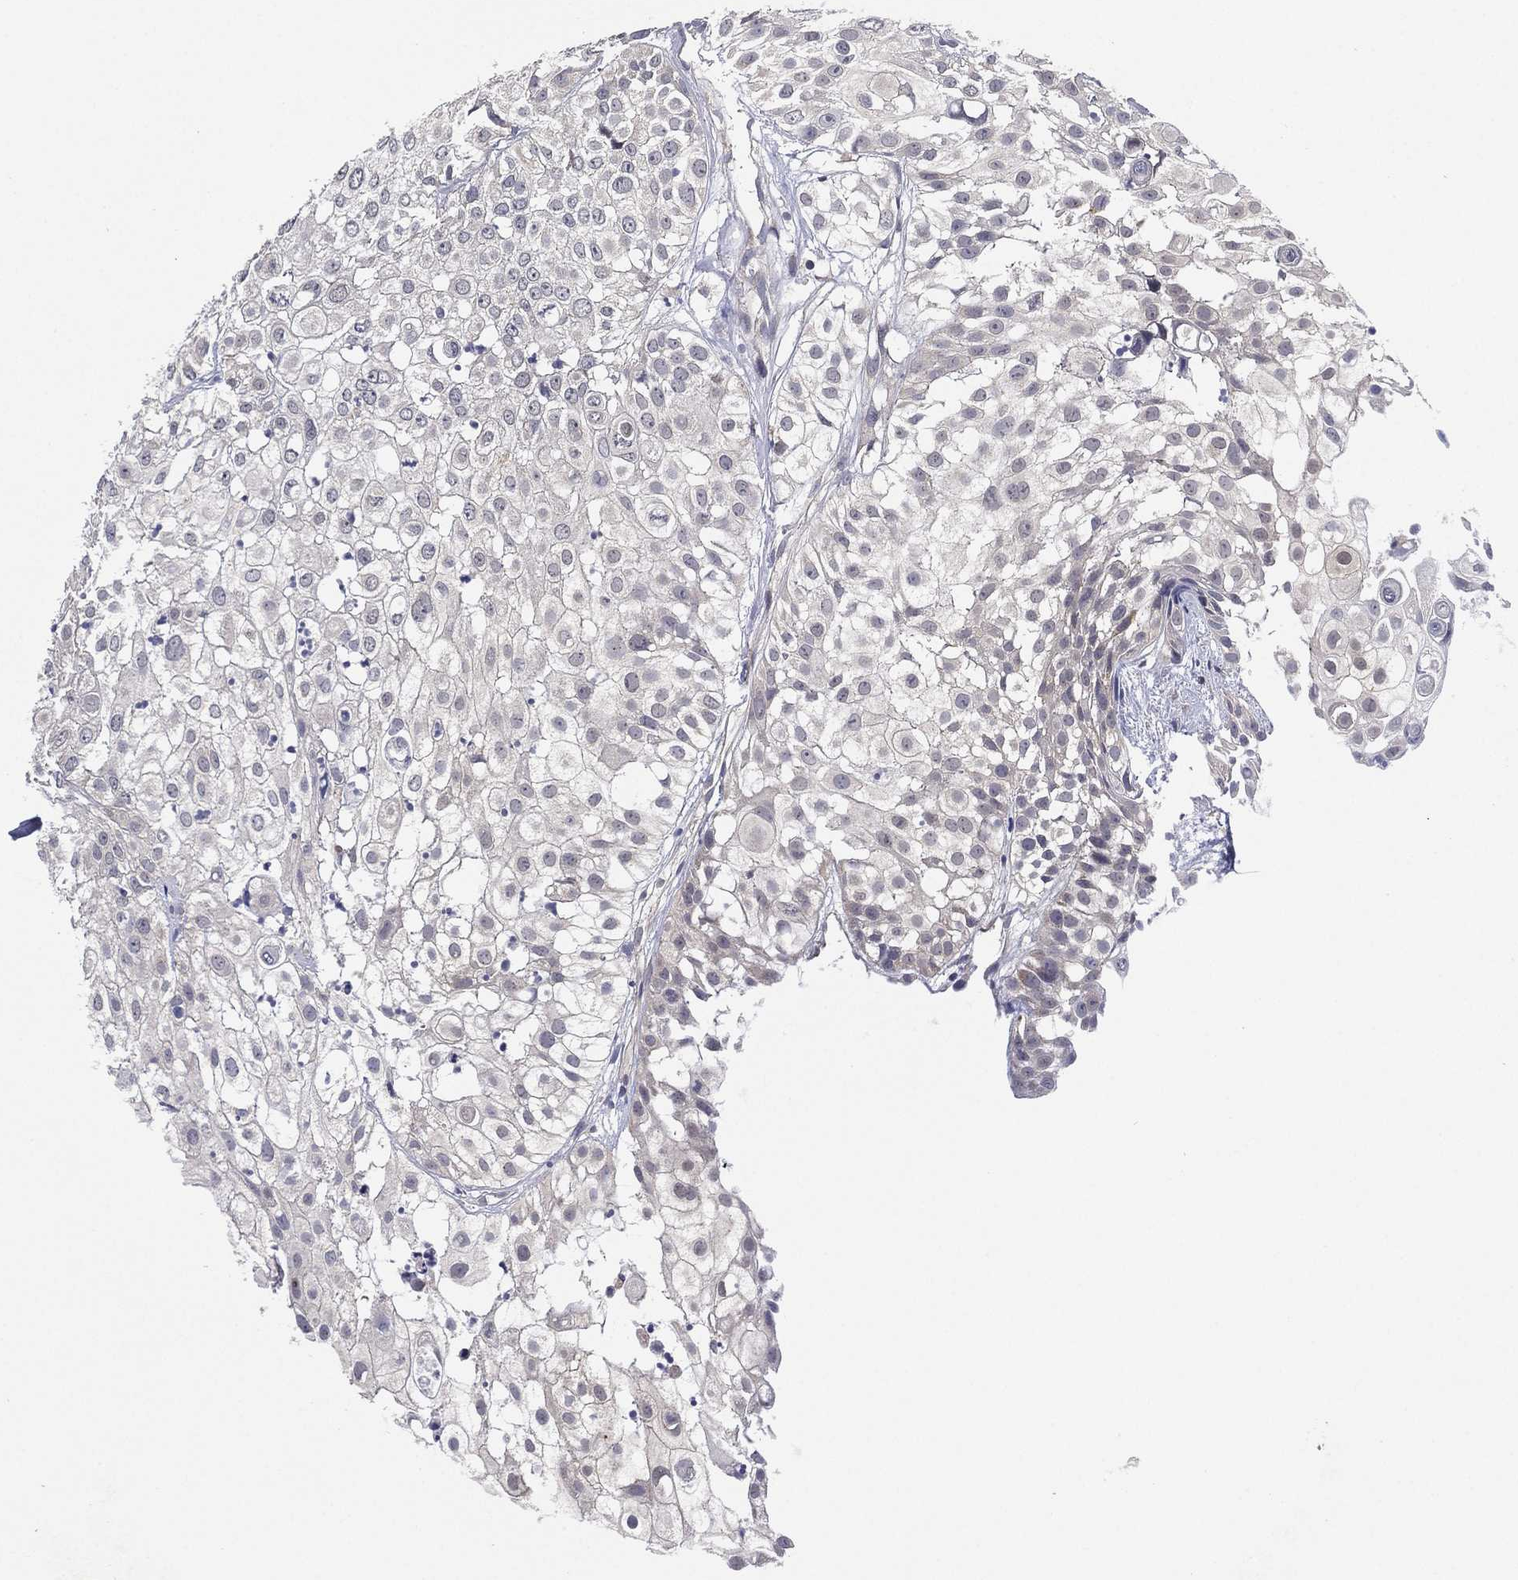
{"staining": {"intensity": "negative", "quantity": "none", "location": "none"}, "tissue": "urothelial cancer", "cell_type": "Tumor cells", "image_type": "cancer", "snomed": [{"axis": "morphology", "description": "Urothelial carcinoma, High grade"}, {"axis": "topography", "description": "Urinary bladder"}], "caption": "Immunohistochemistry (IHC) micrograph of neoplastic tissue: human urothelial cancer stained with DAB reveals no significant protein staining in tumor cells.", "gene": "SELENOO", "patient": {"sex": "female", "age": 79}}